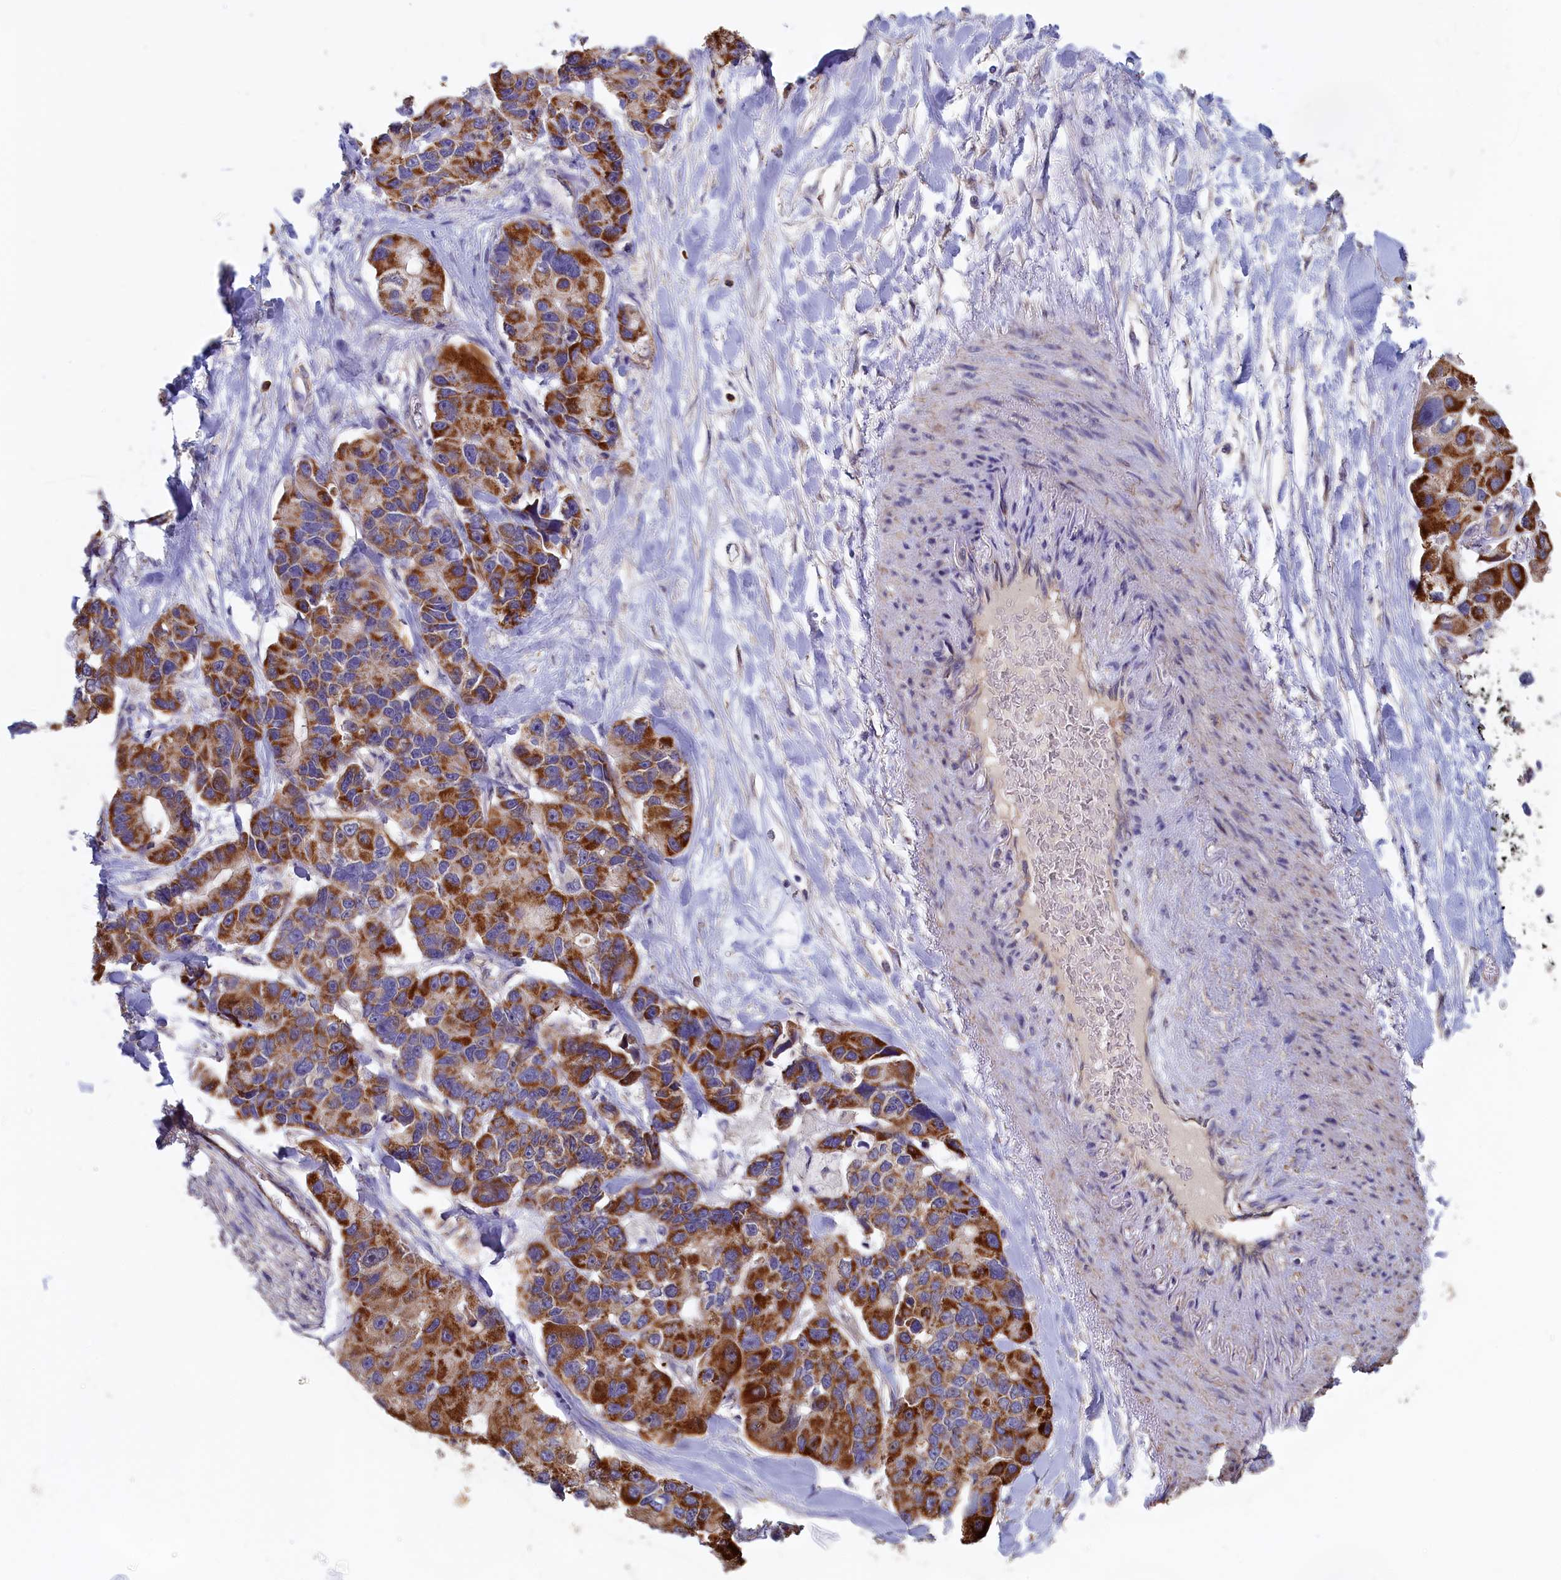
{"staining": {"intensity": "strong", "quantity": "25%-75%", "location": "cytoplasmic/membranous"}, "tissue": "lung cancer", "cell_type": "Tumor cells", "image_type": "cancer", "snomed": [{"axis": "morphology", "description": "Adenocarcinoma, NOS"}, {"axis": "topography", "description": "Lung"}], "caption": "DAB (3,3'-diaminobenzidine) immunohistochemical staining of lung cancer shows strong cytoplasmic/membranous protein positivity in about 25%-75% of tumor cells. The protein is stained brown, and the nuclei are stained in blue (DAB IHC with brightfield microscopy, high magnification).", "gene": "ANKRD2", "patient": {"sex": "female", "age": 54}}